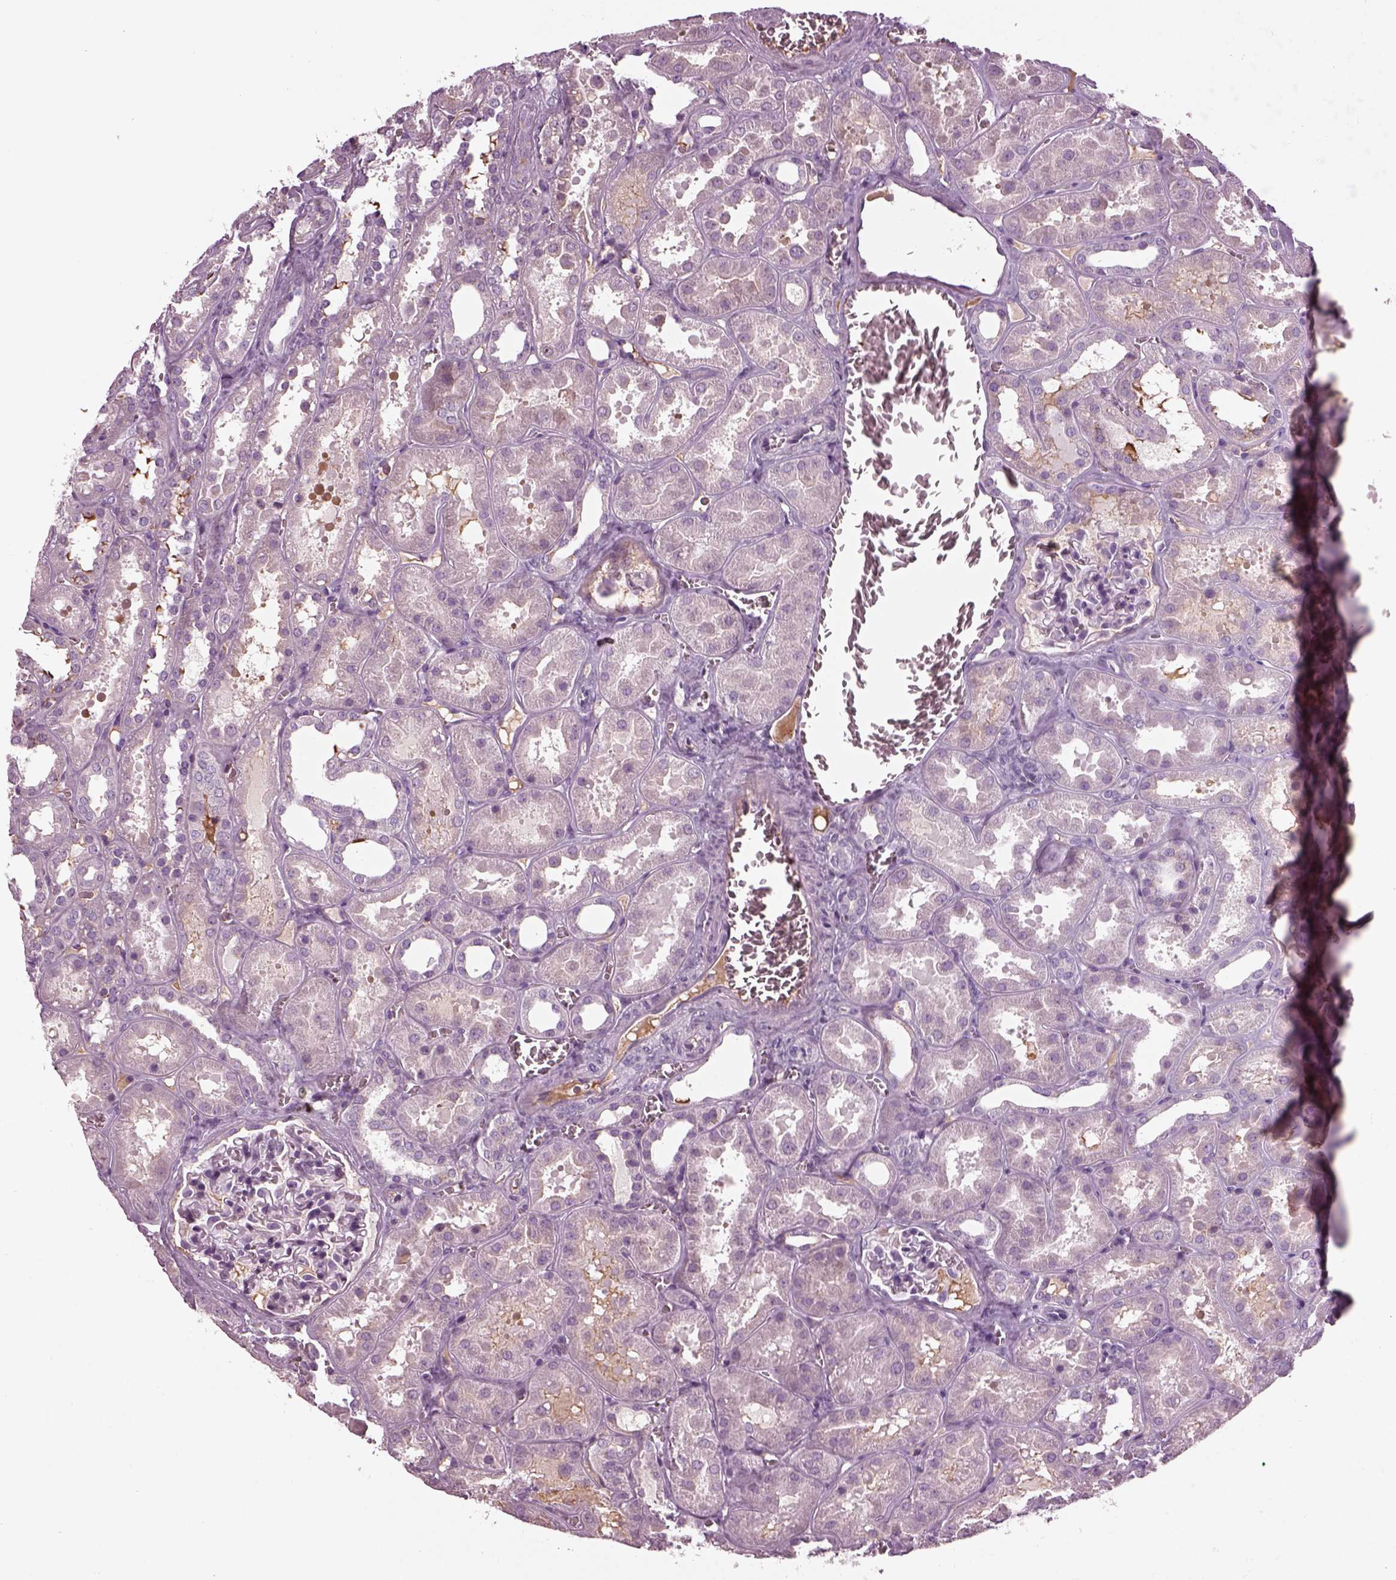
{"staining": {"intensity": "negative", "quantity": "none", "location": "none"}, "tissue": "kidney", "cell_type": "Cells in glomeruli", "image_type": "normal", "snomed": [{"axis": "morphology", "description": "Normal tissue, NOS"}, {"axis": "topography", "description": "Kidney"}], "caption": "Protein analysis of normal kidney displays no significant positivity in cells in glomeruli.", "gene": "DPYSL5", "patient": {"sex": "female", "age": 41}}